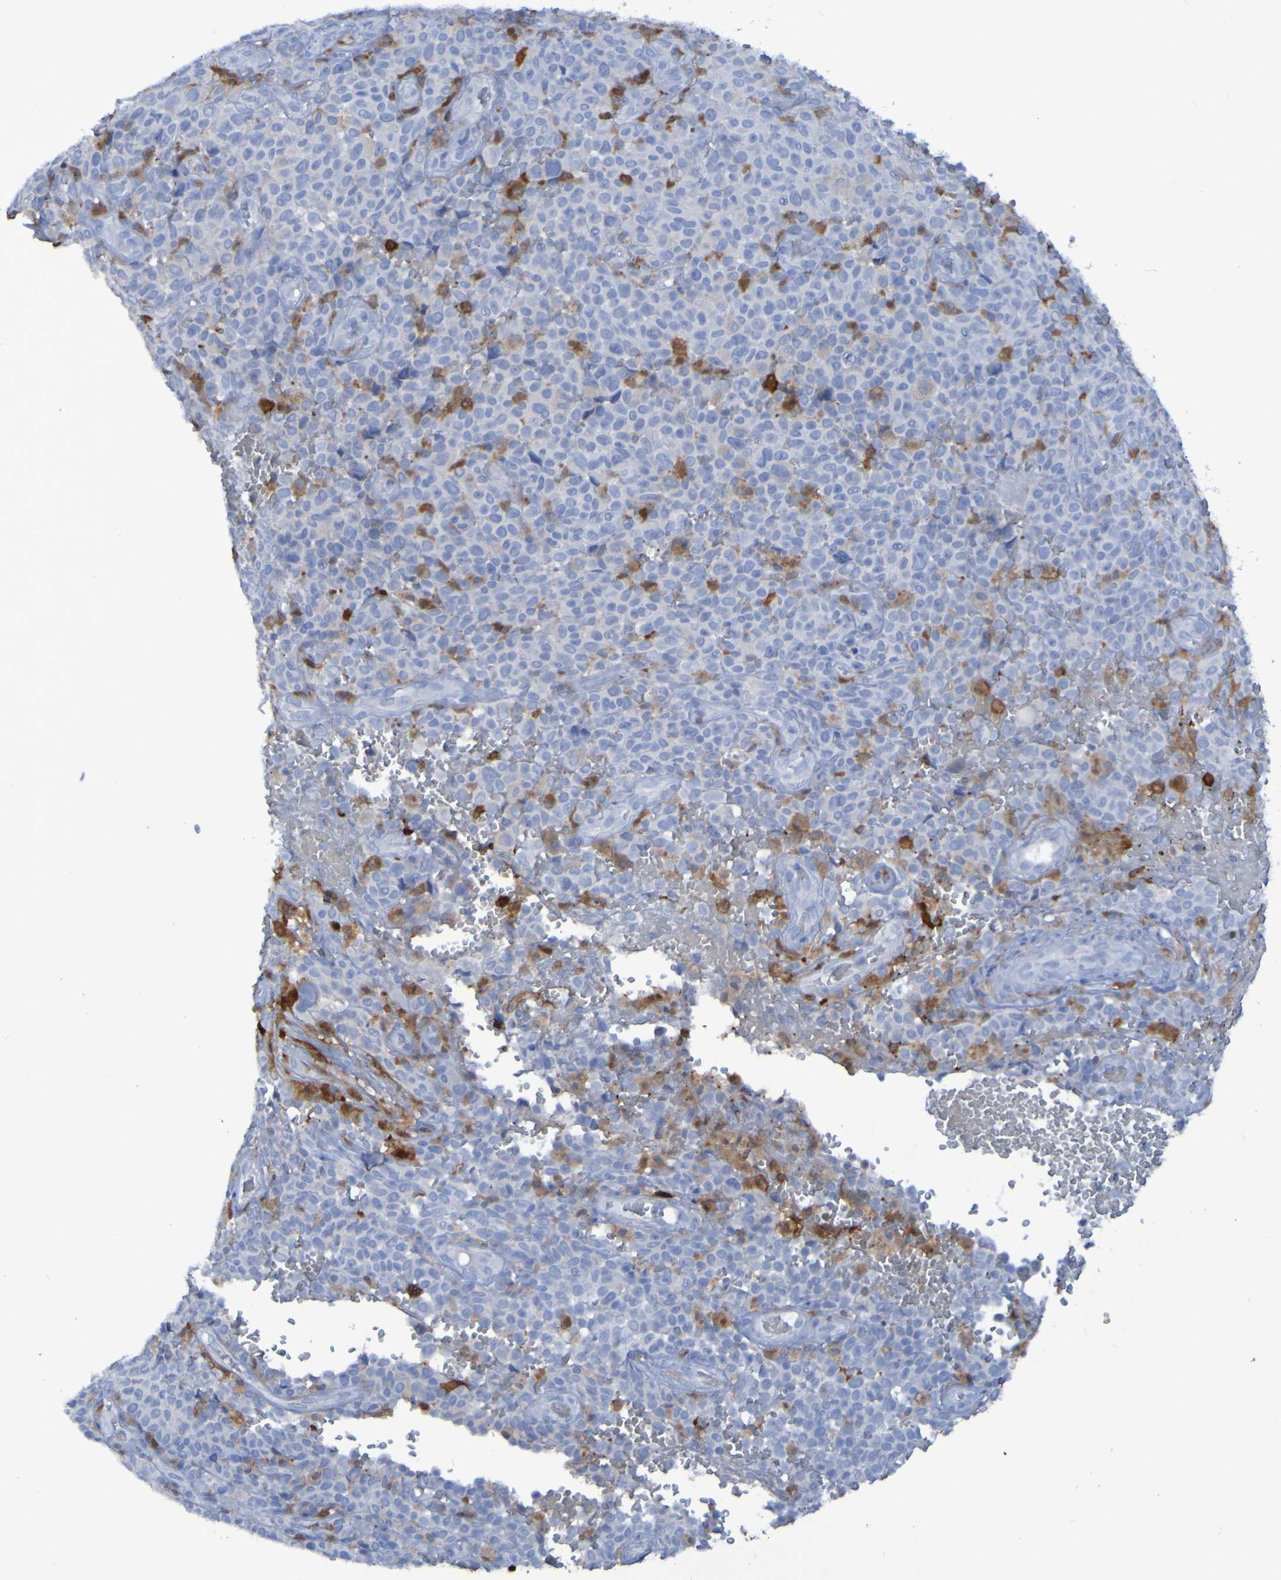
{"staining": {"intensity": "moderate", "quantity": "<25%", "location": "cytoplasmic/membranous"}, "tissue": "melanoma", "cell_type": "Tumor cells", "image_type": "cancer", "snomed": [{"axis": "morphology", "description": "Malignant melanoma, NOS"}, {"axis": "topography", "description": "Skin"}], "caption": "Human malignant melanoma stained with a brown dye displays moderate cytoplasmic/membranous positive positivity in approximately <25% of tumor cells.", "gene": "MPPE1", "patient": {"sex": "female", "age": 82}}